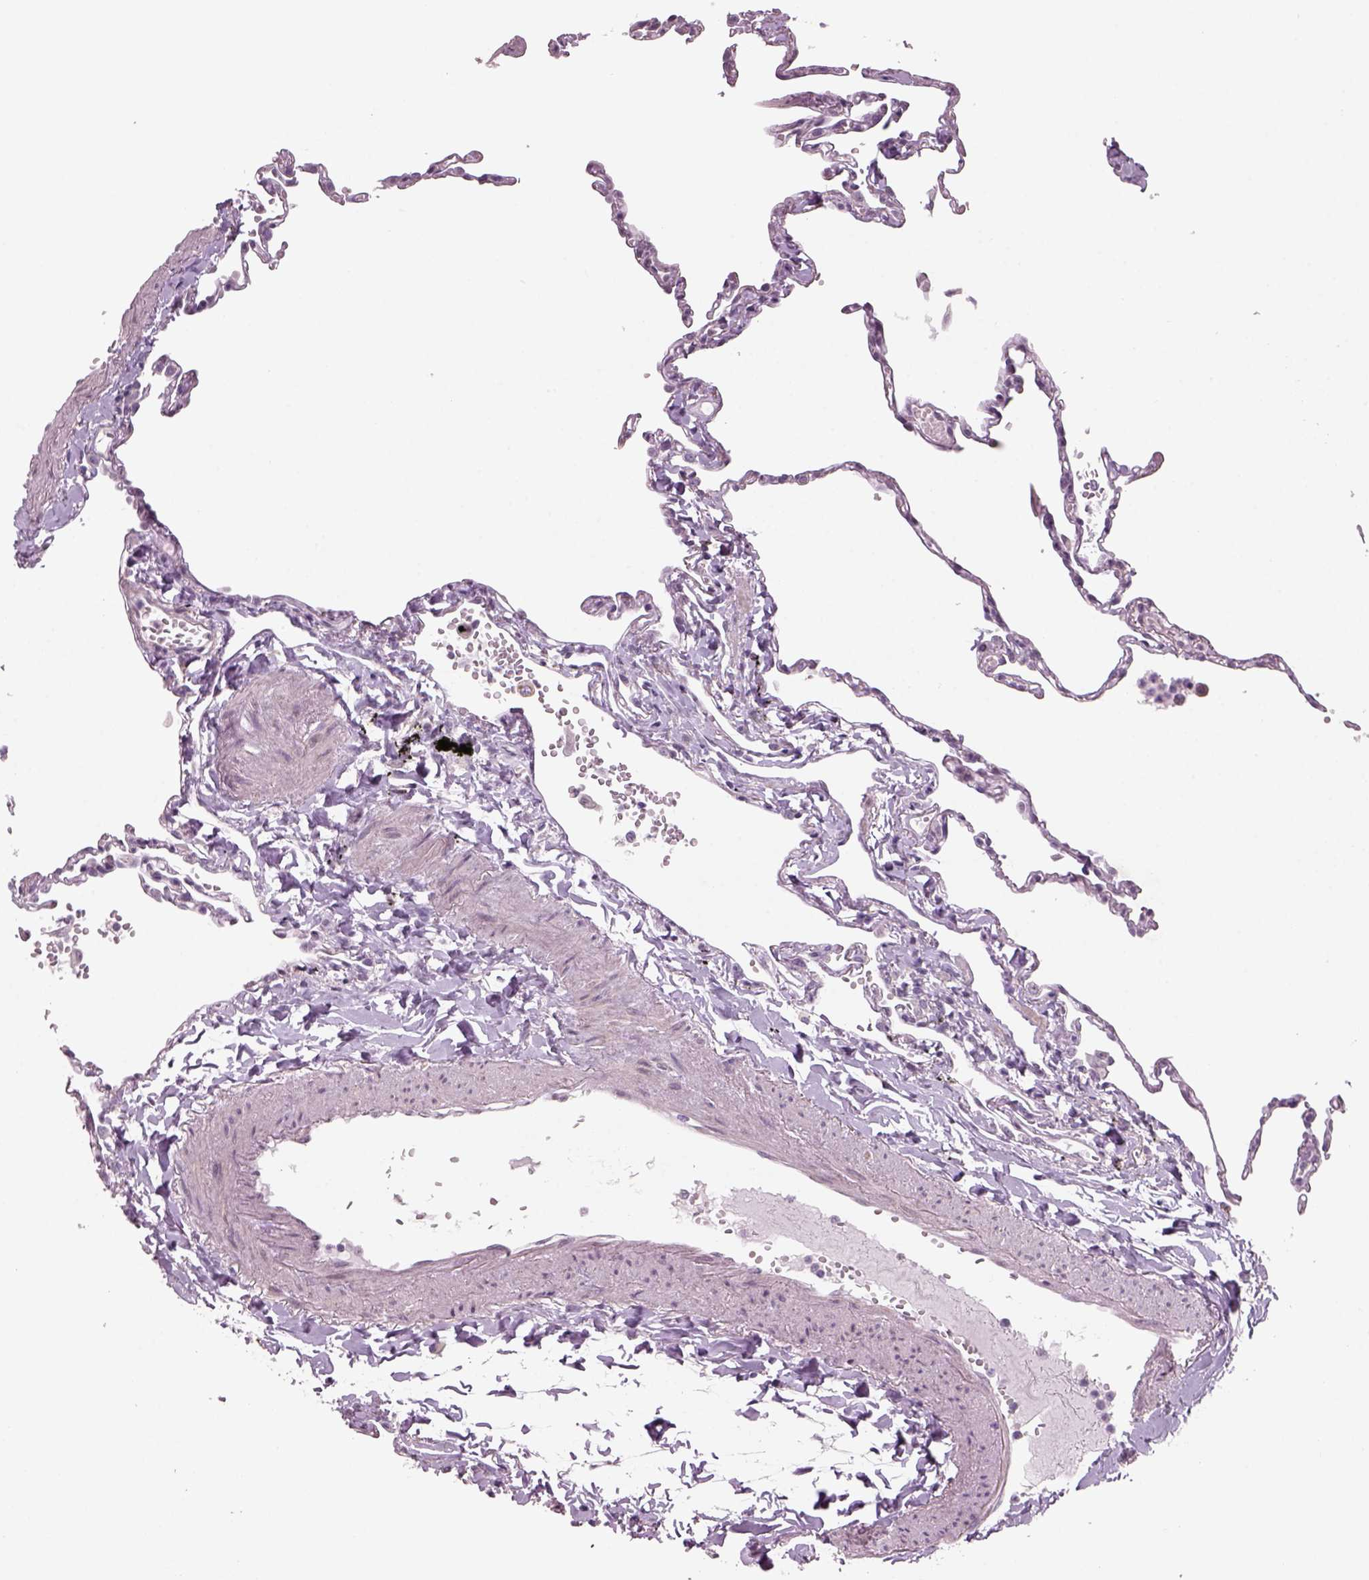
{"staining": {"intensity": "negative", "quantity": "none", "location": "none"}, "tissue": "lung", "cell_type": "Alveolar cells", "image_type": "normal", "snomed": [{"axis": "morphology", "description": "Normal tissue, NOS"}, {"axis": "topography", "description": "Lung"}], "caption": "Immunohistochemistry of normal lung shows no expression in alveolar cells.", "gene": "NAT8B", "patient": {"sex": "male", "age": 78}}